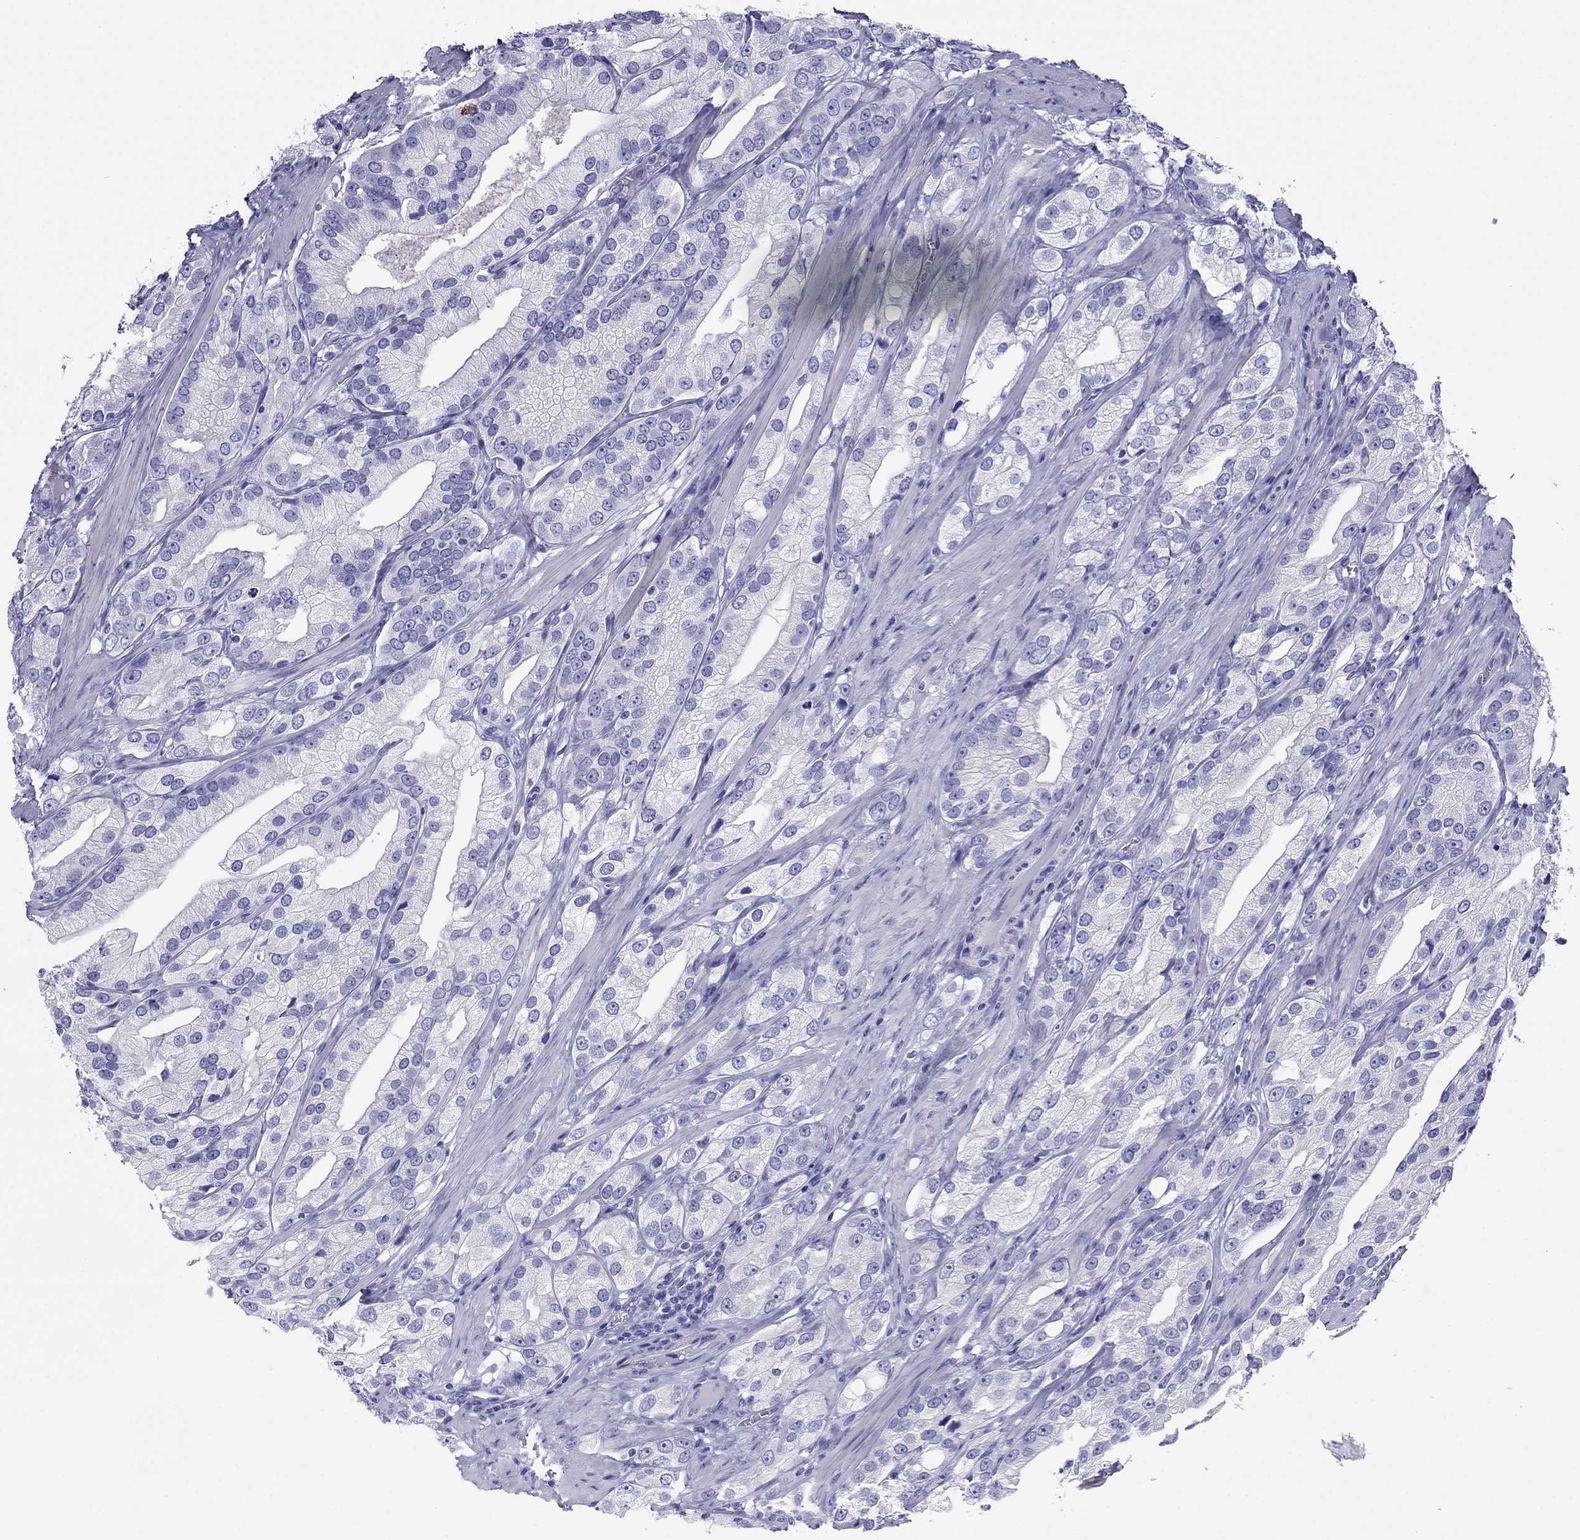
{"staining": {"intensity": "negative", "quantity": "none", "location": "none"}, "tissue": "prostate cancer", "cell_type": "Tumor cells", "image_type": "cancer", "snomed": [{"axis": "morphology", "description": "Adenocarcinoma, High grade"}, {"axis": "topography", "description": "Prostate and seminal vesicle, NOS"}], "caption": "Prostate cancer stained for a protein using immunohistochemistry reveals no positivity tumor cells.", "gene": "PCDHA6", "patient": {"sex": "male", "age": 62}}